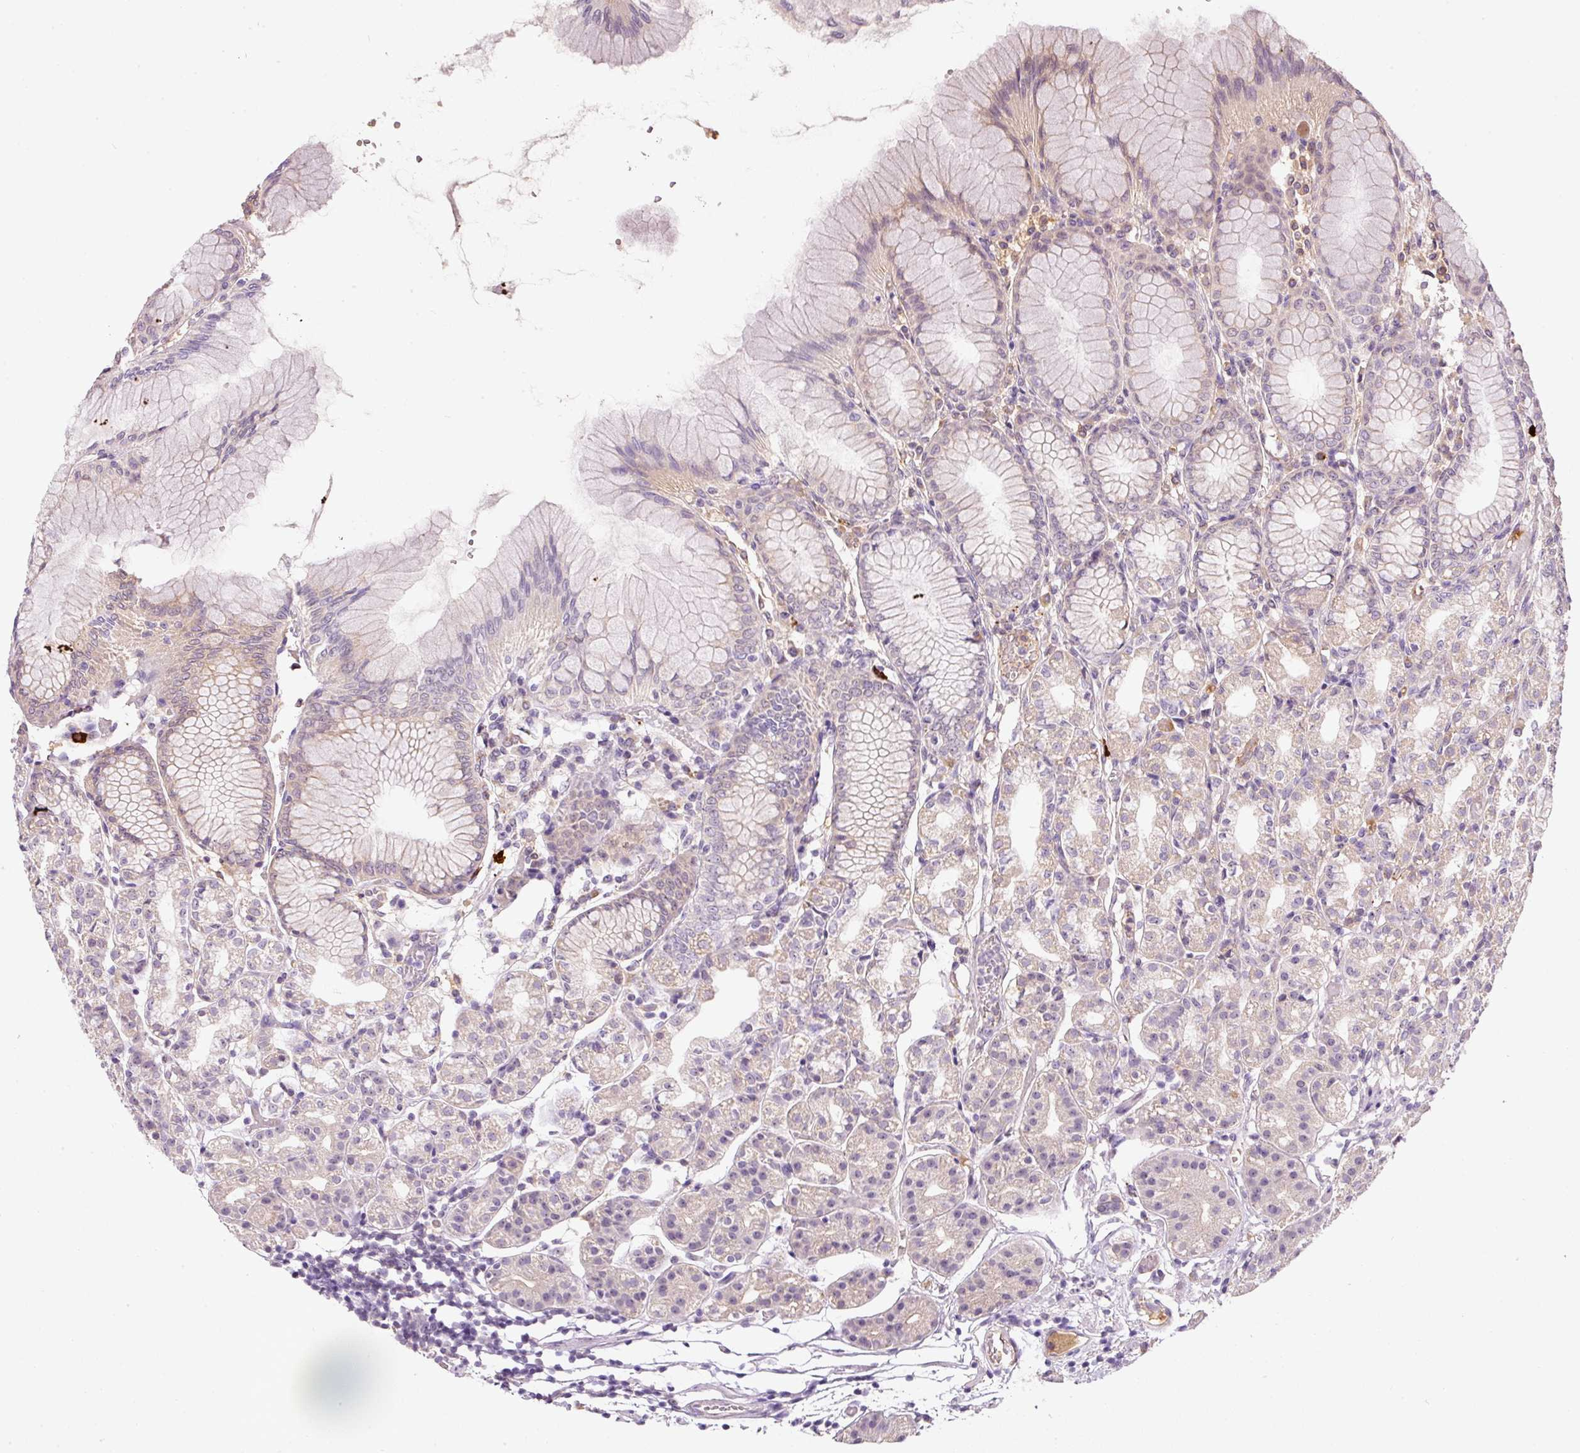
{"staining": {"intensity": "weak", "quantity": "25%-75%", "location": "cytoplasmic/membranous"}, "tissue": "stomach", "cell_type": "Glandular cells", "image_type": "normal", "snomed": [{"axis": "morphology", "description": "Normal tissue, NOS"}, {"axis": "topography", "description": "Stomach"}], "caption": "Stomach stained with immunohistochemistry (IHC) displays weak cytoplasmic/membranous expression in about 25%-75% of glandular cells.", "gene": "TMEM37", "patient": {"sex": "female", "age": 57}}